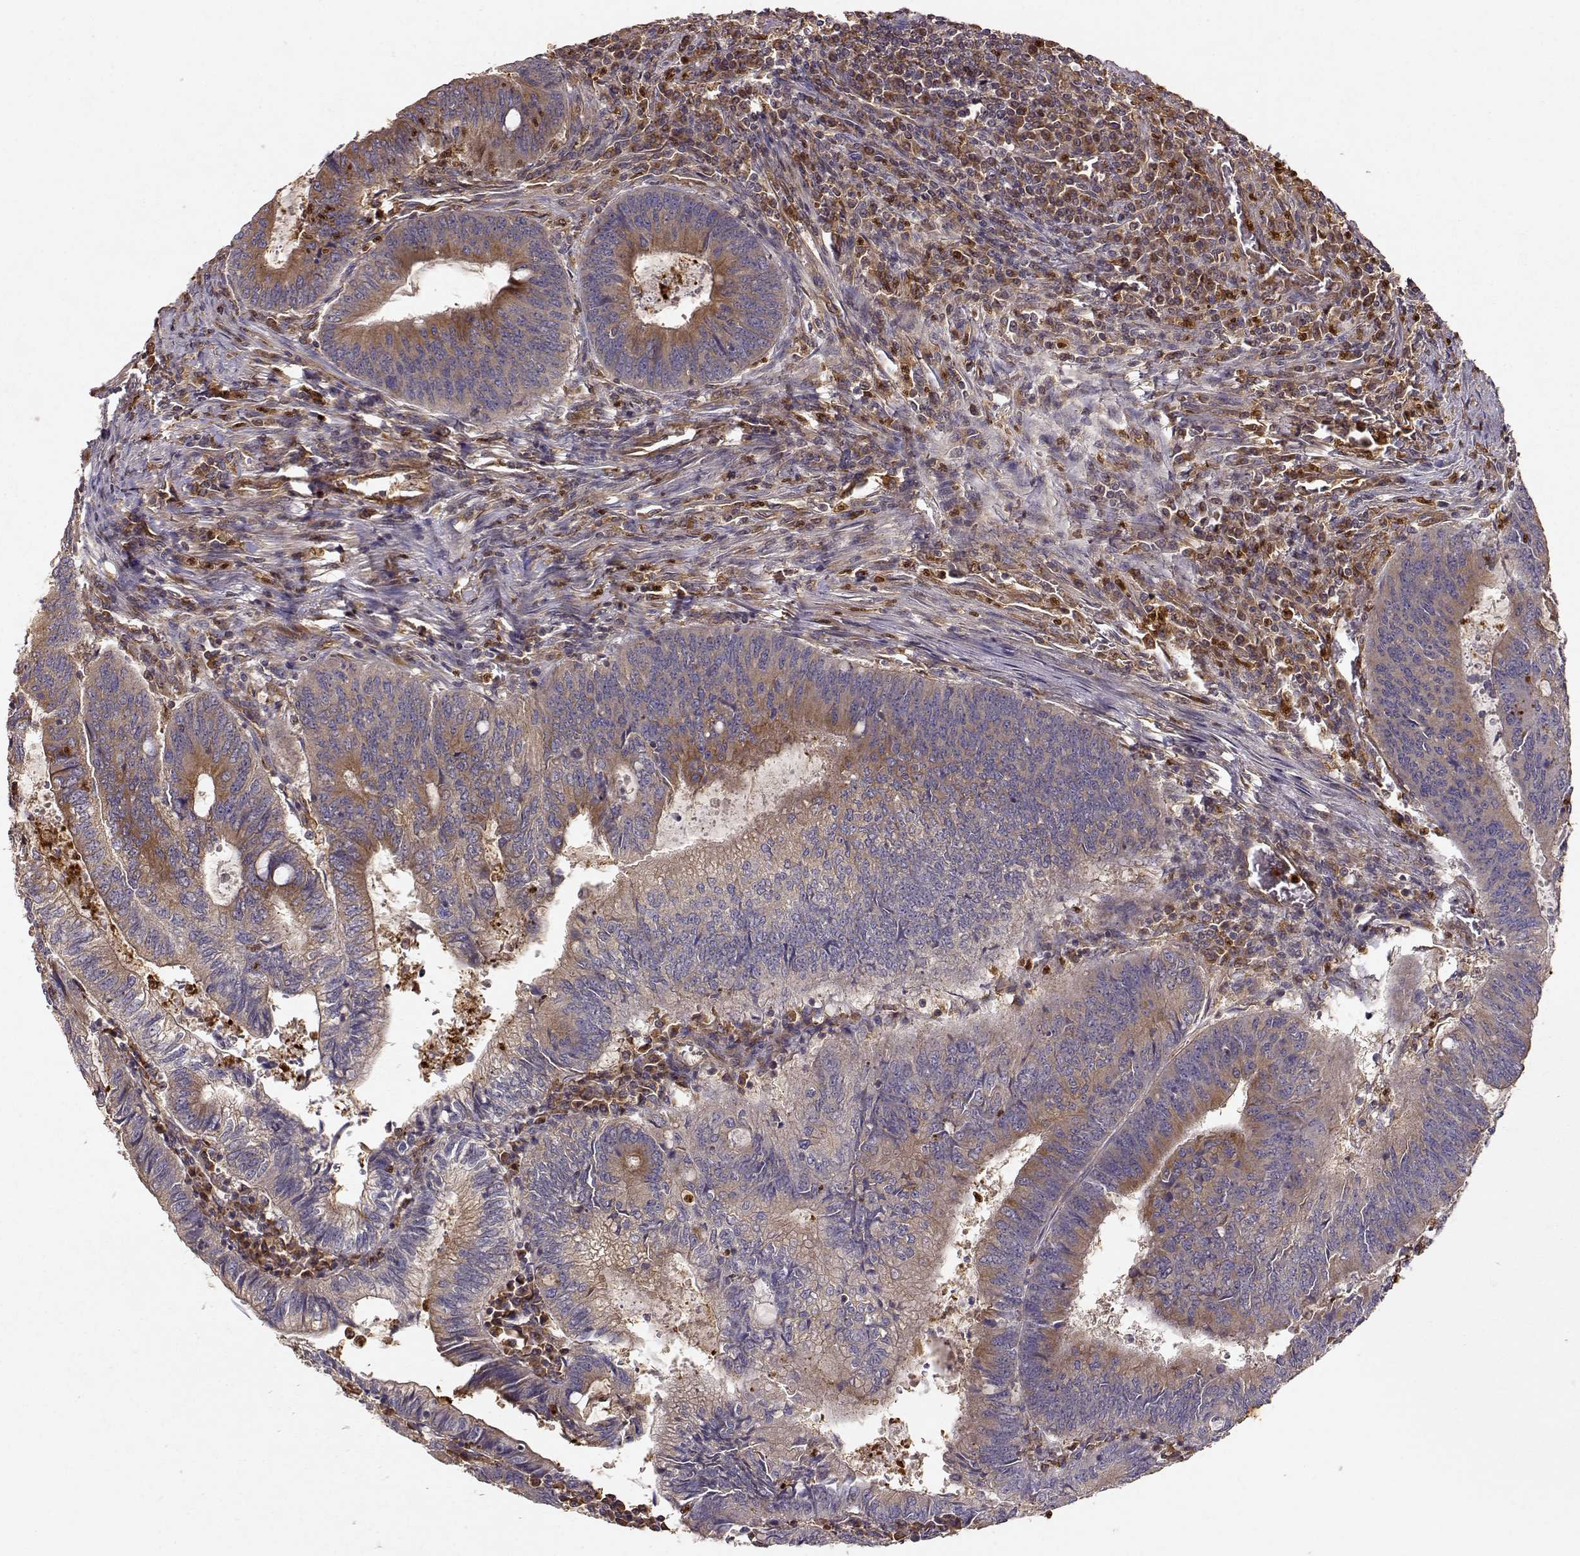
{"staining": {"intensity": "moderate", "quantity": "25%-75%", "location": "cytoplasmic/membranous"}, "tissue": "colorectal cancer", "cell_type": "Tumor cells", "image_type": "cancer", "snomed": [{"axis": "morphology", "description": "Adenocarcinoma, NOS"}, {"axis": "topography", "description": "Colon"}], "caption": "Brown immunohistochemical staining in adenocarcinoma (colorectal) displays moderate cytoplasmic/membranous staining in approximately 25%-75% of tumor cells.", "gene": "ARHGEF2", "patient": {"sex": "male", "age": 67}}